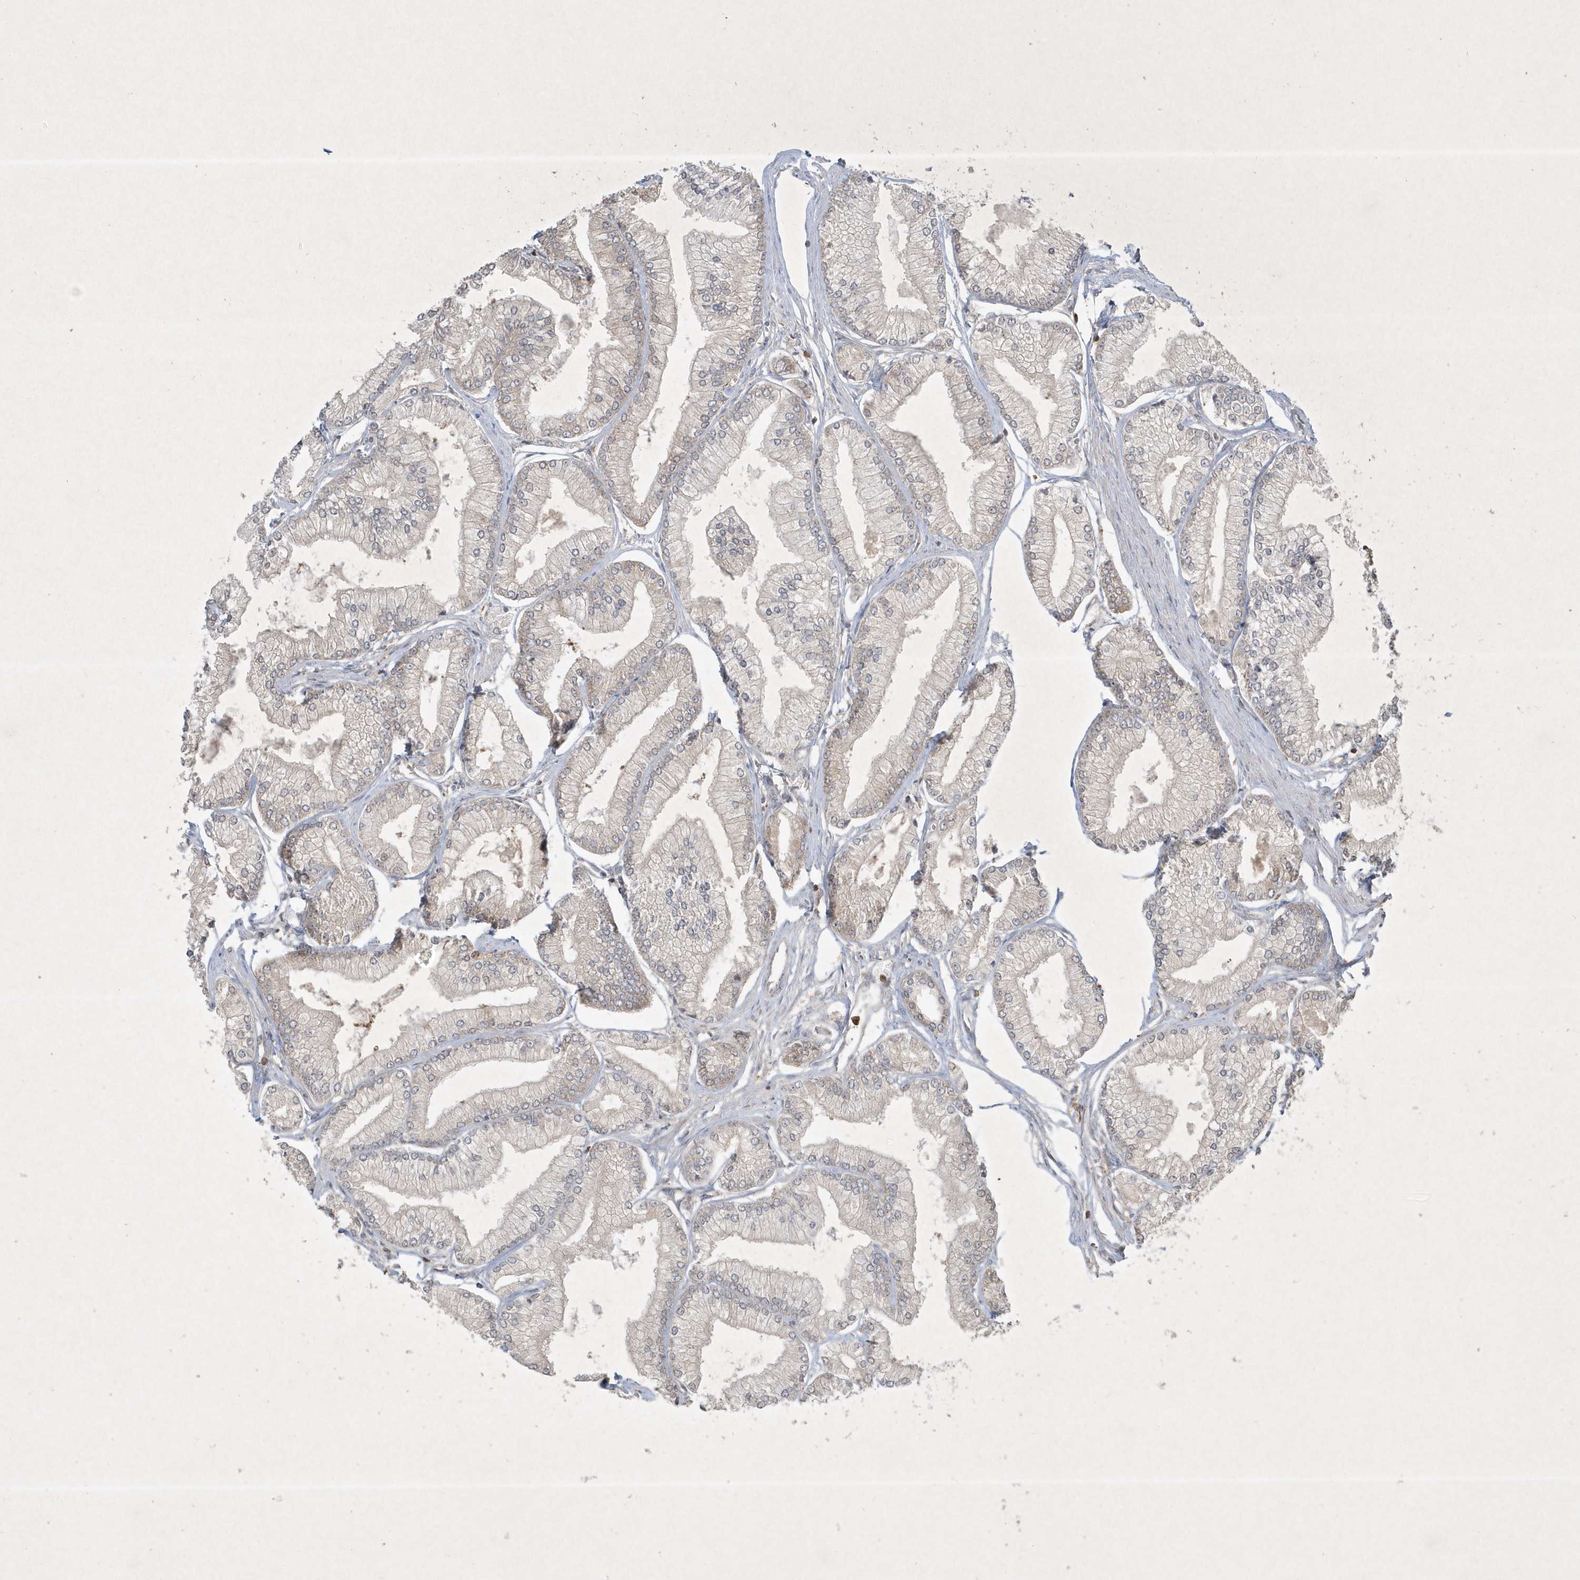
{"staining": {"intensity": "negative", "quantity": "none", "location": "none"}, "tissue": "prostate cancer", "cell_type": "Tumor cells", "image_type": "cancer", "snomed": [{"axis": "morphology", "description": "Adenocarcinoma, Low grade"}, {"axis": "topography", "description": "Prostate"}], "caption": "The micrograph shows no staining of tumor cells in prostate cancer (adenocarcinoma (low-grade)).", "gene": "PLTP", "patient": {"sex": "male", "age": 52}}